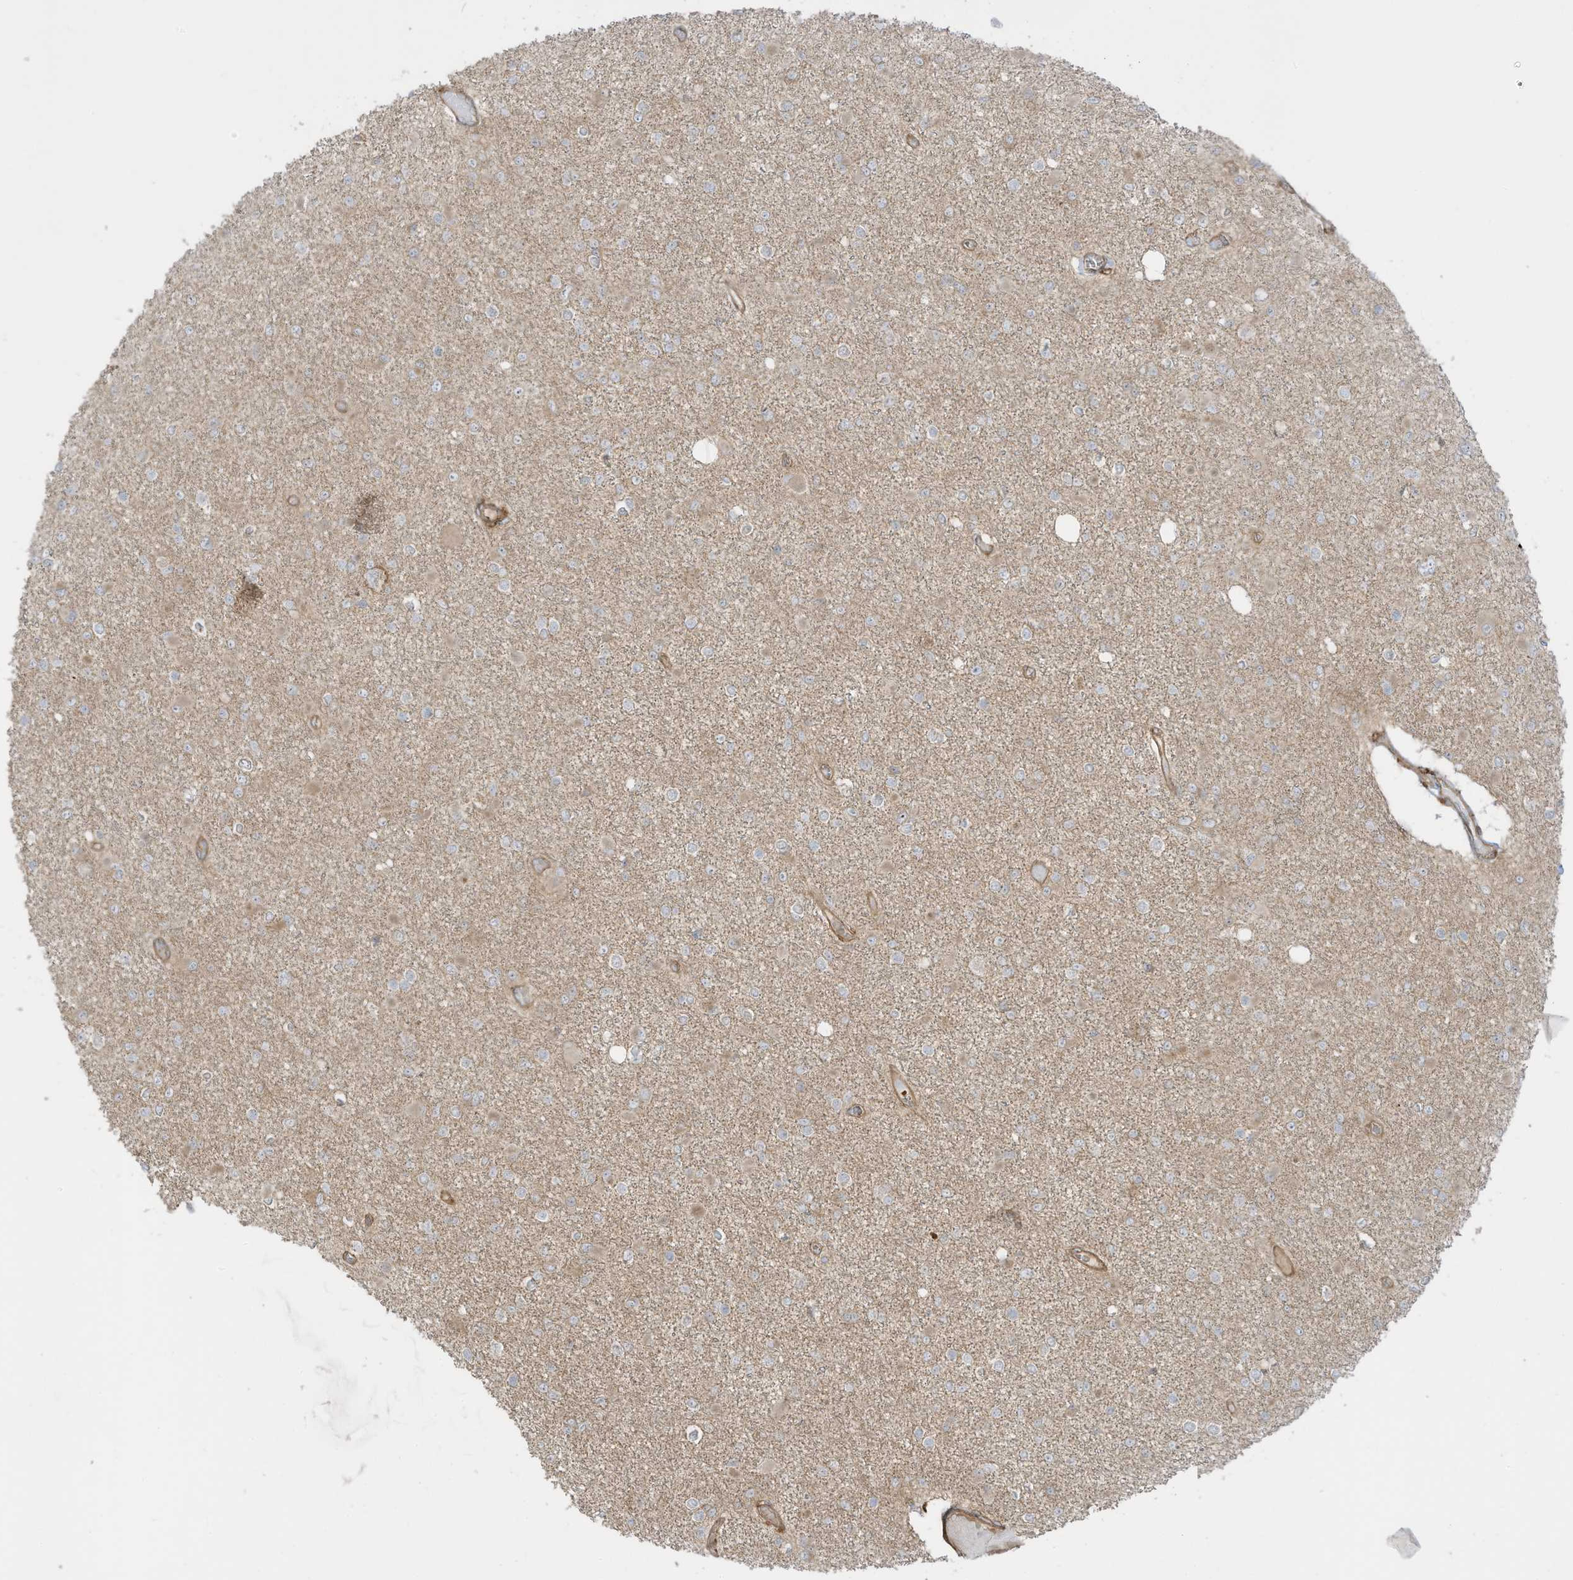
{"staining": {"intensity": "weak", "quantity": "<25%", "location": "cytoplasmic/membranous"}, "tissue": "glioma", "cell_type": "Tumor cells", "image_type": "cancer", "snomed": [{"axis": "morphology", "description": "Glioma, malignant, Low grade"}, {"axis": "topography", "description": "Brain"}], "caption": "A photomicrograph of human malignant glioma (low-grade) is negative for staining in tumor cells.", "gene": "ENTR1", "patient": {"sex": "female", "age": 22}}